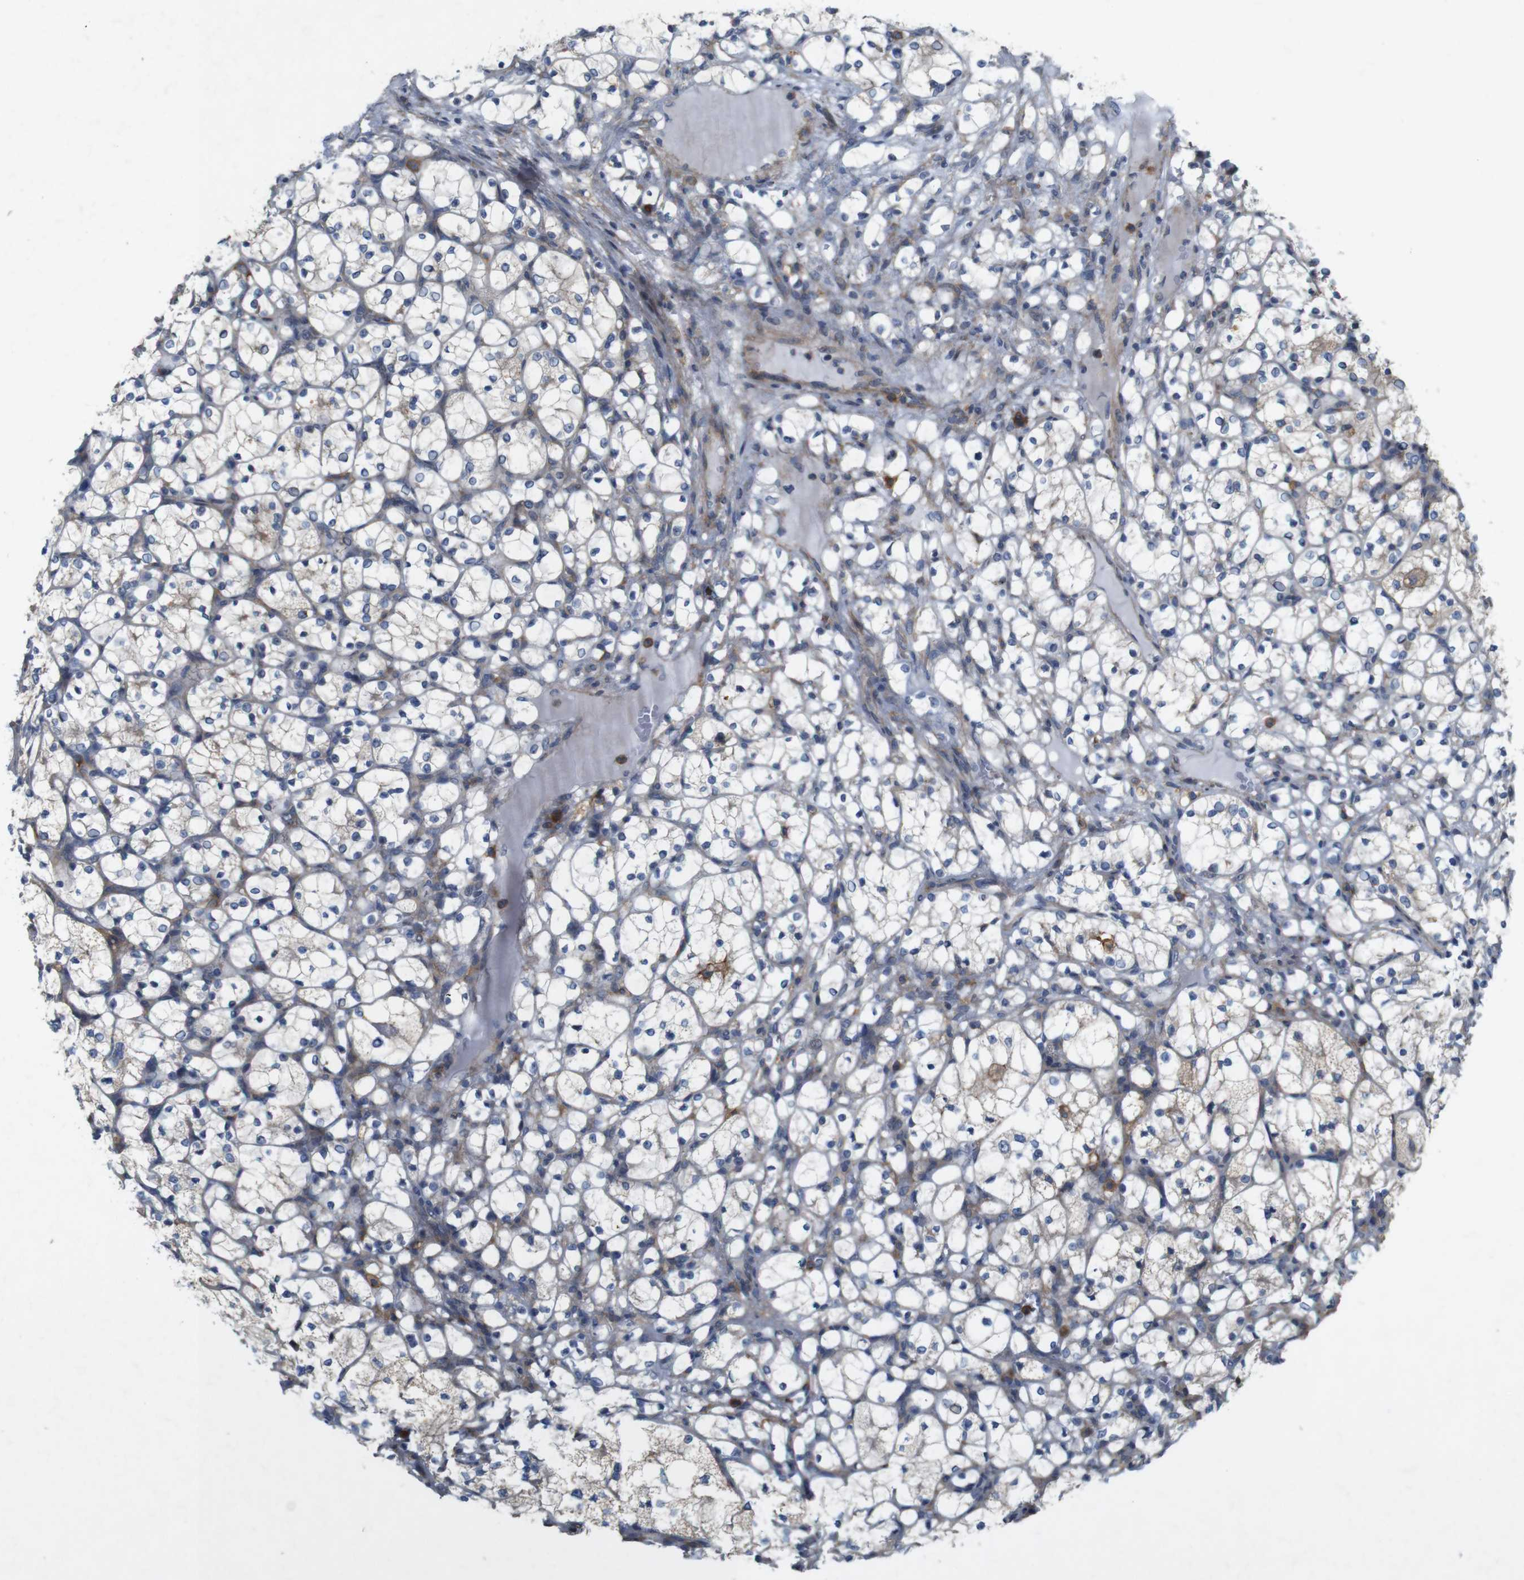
{"staining": {"intensity": "negative", "quantity": "none", "location": "none"}, "tissue": "renal cancer", "cell_type": "Tumor cells", "image_type": "cancer", "snomed": [{"axis": "morphology", "description": "Adenocarcinoma, NOS"}, {"axis": "topography", "description": "Kidney"}], "caption": "A high-resolution image shows IHC staining of renal cancer (adenocarcinoma), which exhibits no significant positivity in tumor cells.", "gene": "SIGLEC8", "patient": {"sex": "female", "age": 69}}